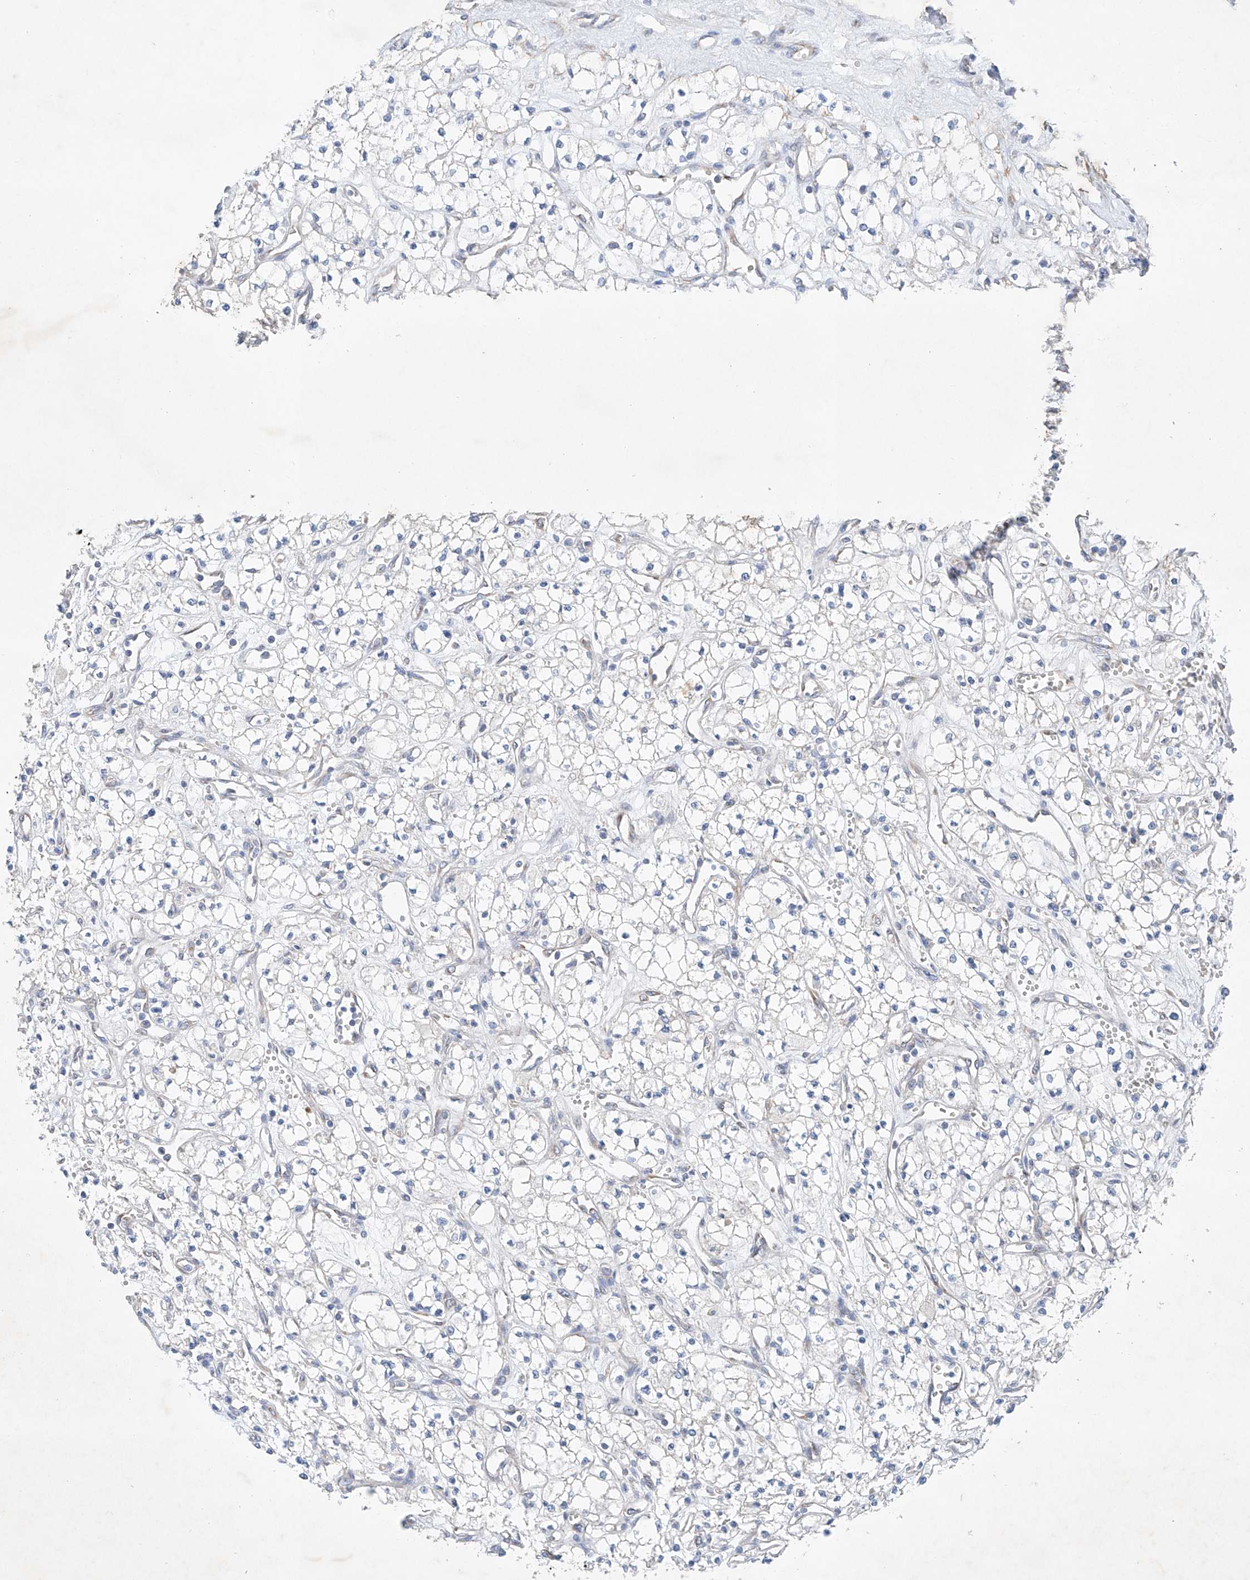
{"staining": {"intensity": "negative", "quantity": "none", "location": "none"}, "tissue": "renal cancer", "cell_type": "Tumor cells", "image_type": "cancer", "snomed": [{"axis": "morphology", "description": "Adenocarcinoma, NOS"}, {"axis": "topography", "description": "Kidney"}], "caption": "Immunohistochemical staining of adenocarcinoma (renal) shows no significant positivity in tumor cells. (DAB (3,3'-diaminobenzidine) IHC with hematoxylin counter stain).", "gene": "FASTK", "patient": {"sex": "male", "age": 59}}